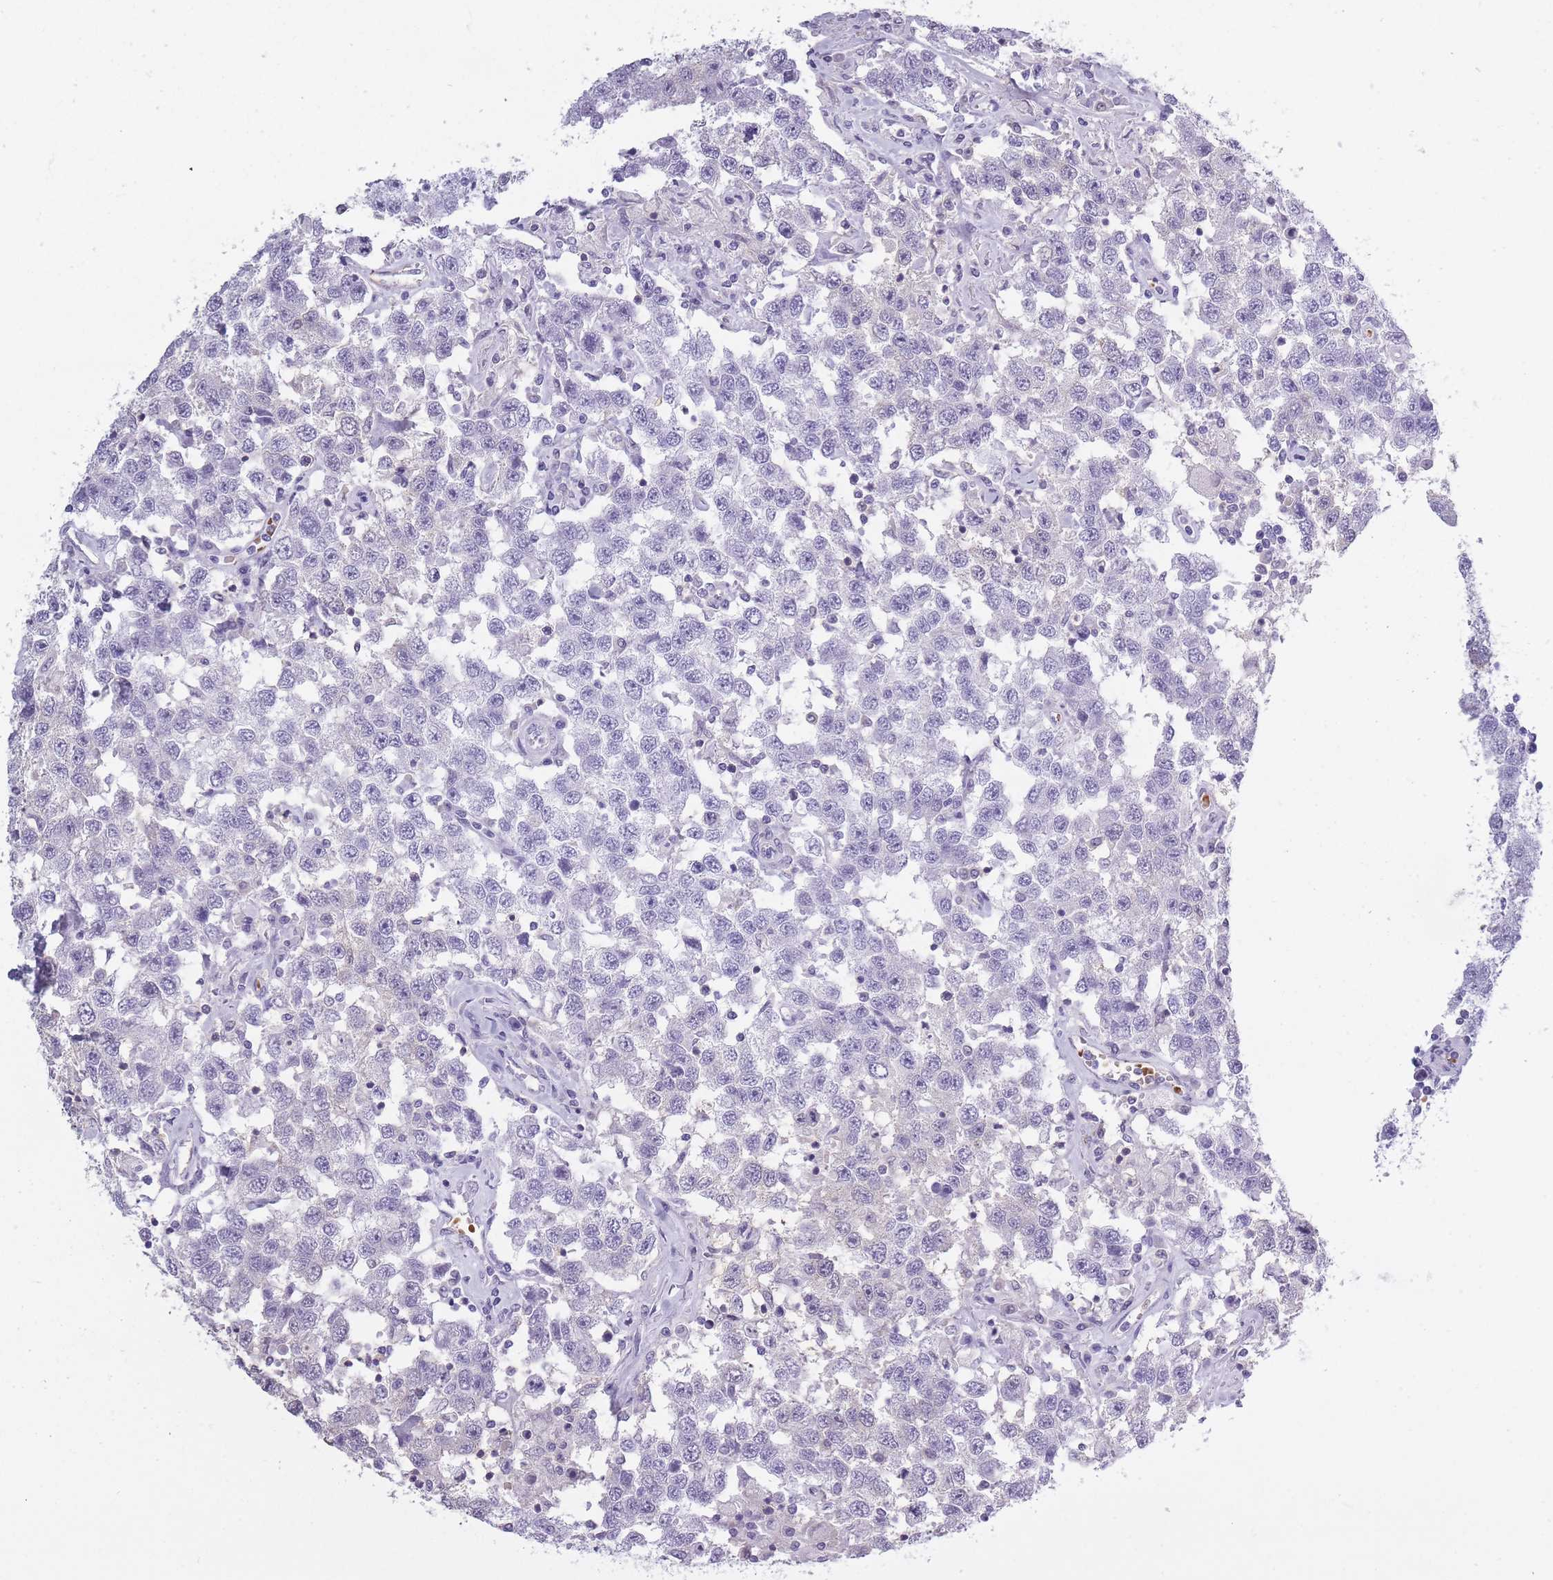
{"staining": {"intensity": "negative", "quantity": "none", "location": "none"}, "tissue": "testis cancer", "cell_type": "Tumor cells", "image_type": "cancer", "snomed": [{"axis": "morphology", "description": "Seminoma, NOS"}, {"axis": "topography", "description": "Testis"}], "caption": "Tumor cells are negative for protein expression in human seminoma (testis).", "gene": "OR7C1", "patient": {"sex": "male", "age": 41}}